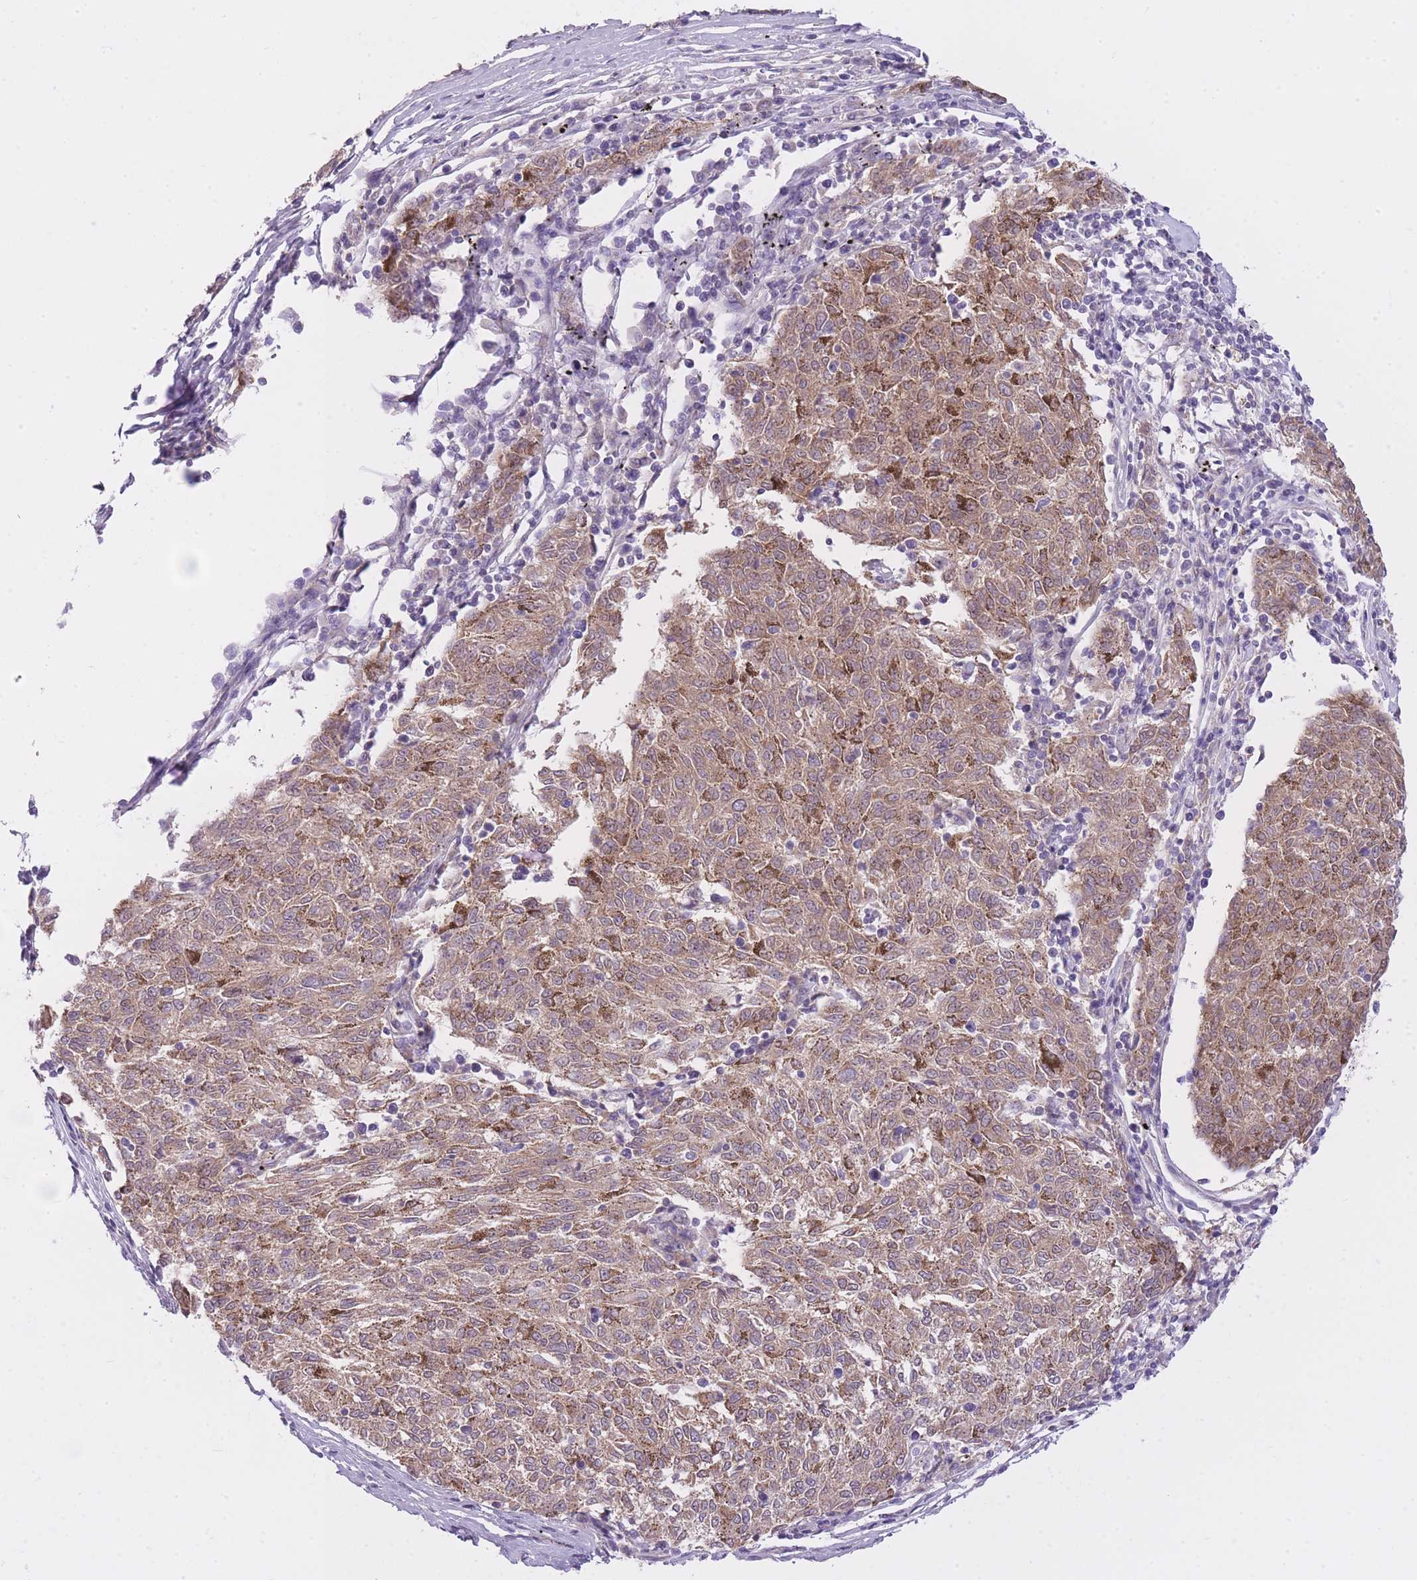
{"staining": {"intensity": "weak", "quantity": ">75%", "location": "cytoplasmic/membranous"}, "tissue": "melanoma", "cell_type": "Tumor cells", "image_type": "cancer", "snomed": [{"axis": "morphology", "description": "Malignant melanoma, NOS"}, {"axis": "topography", "description": "Skin"}], "caption": "Immunohistochemical staining of melanoma shows low levels of weak cytoplasmic/membranous staining in approximately >75% of tumor cells.", "gene": "REV1", "patient": {"sex": "female", "age": 72}}